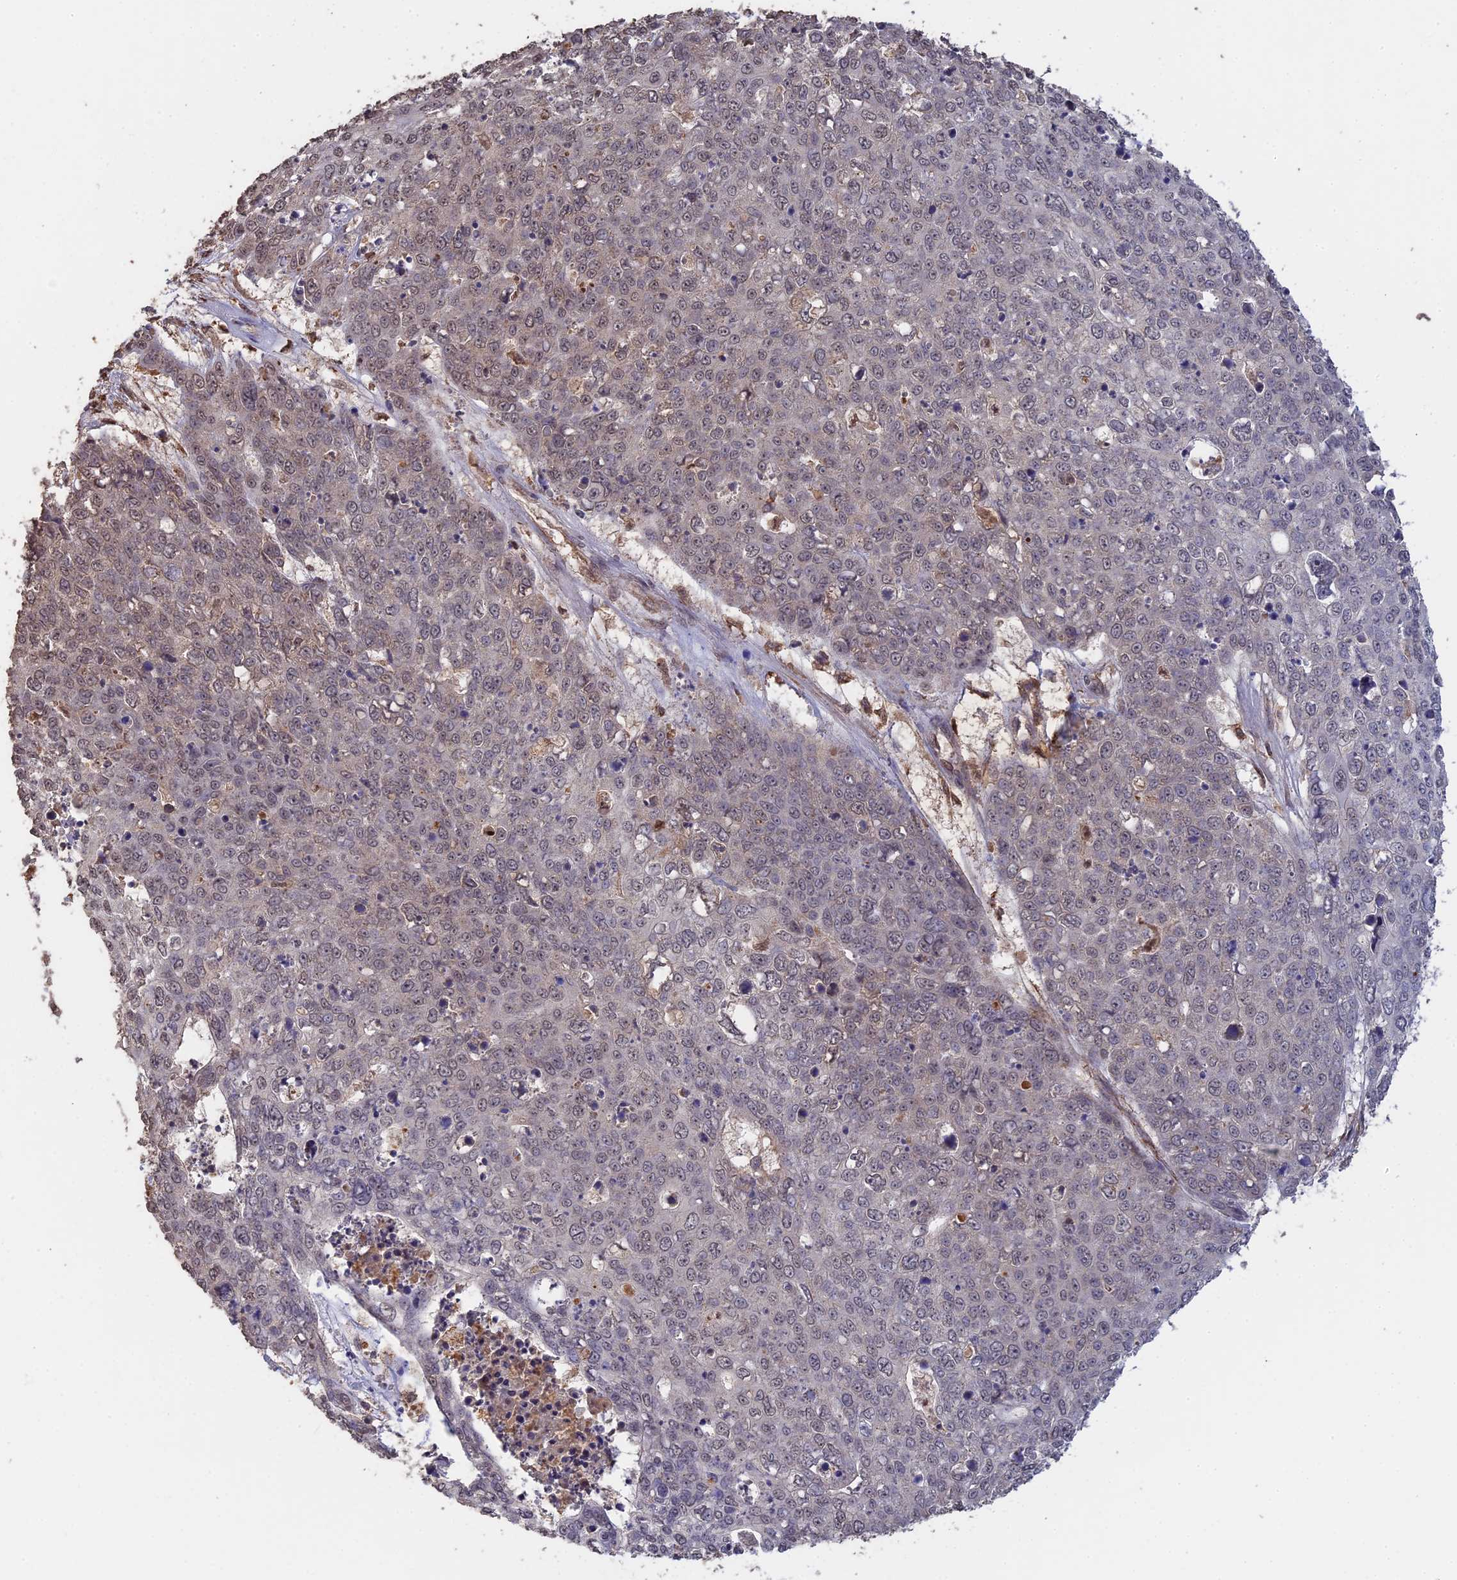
{"staining": {"intensity": "weak", "quantity": "<25%", "location": "nuclear"}, "tissue": "skin cancer", "cell_type": "Tumor cells", "image_type": "cancer", "snomed": [{"axis": "morphology", "description": "Squamous cell carcinoma, NOS"}, {"axis": "topography", "description": "Skin"}], "caption": "Tumor cells are negative for brown protein staining in skin cancer.", "gene": "FAM210B", "patient": {"sex": "male", "age": 71}}